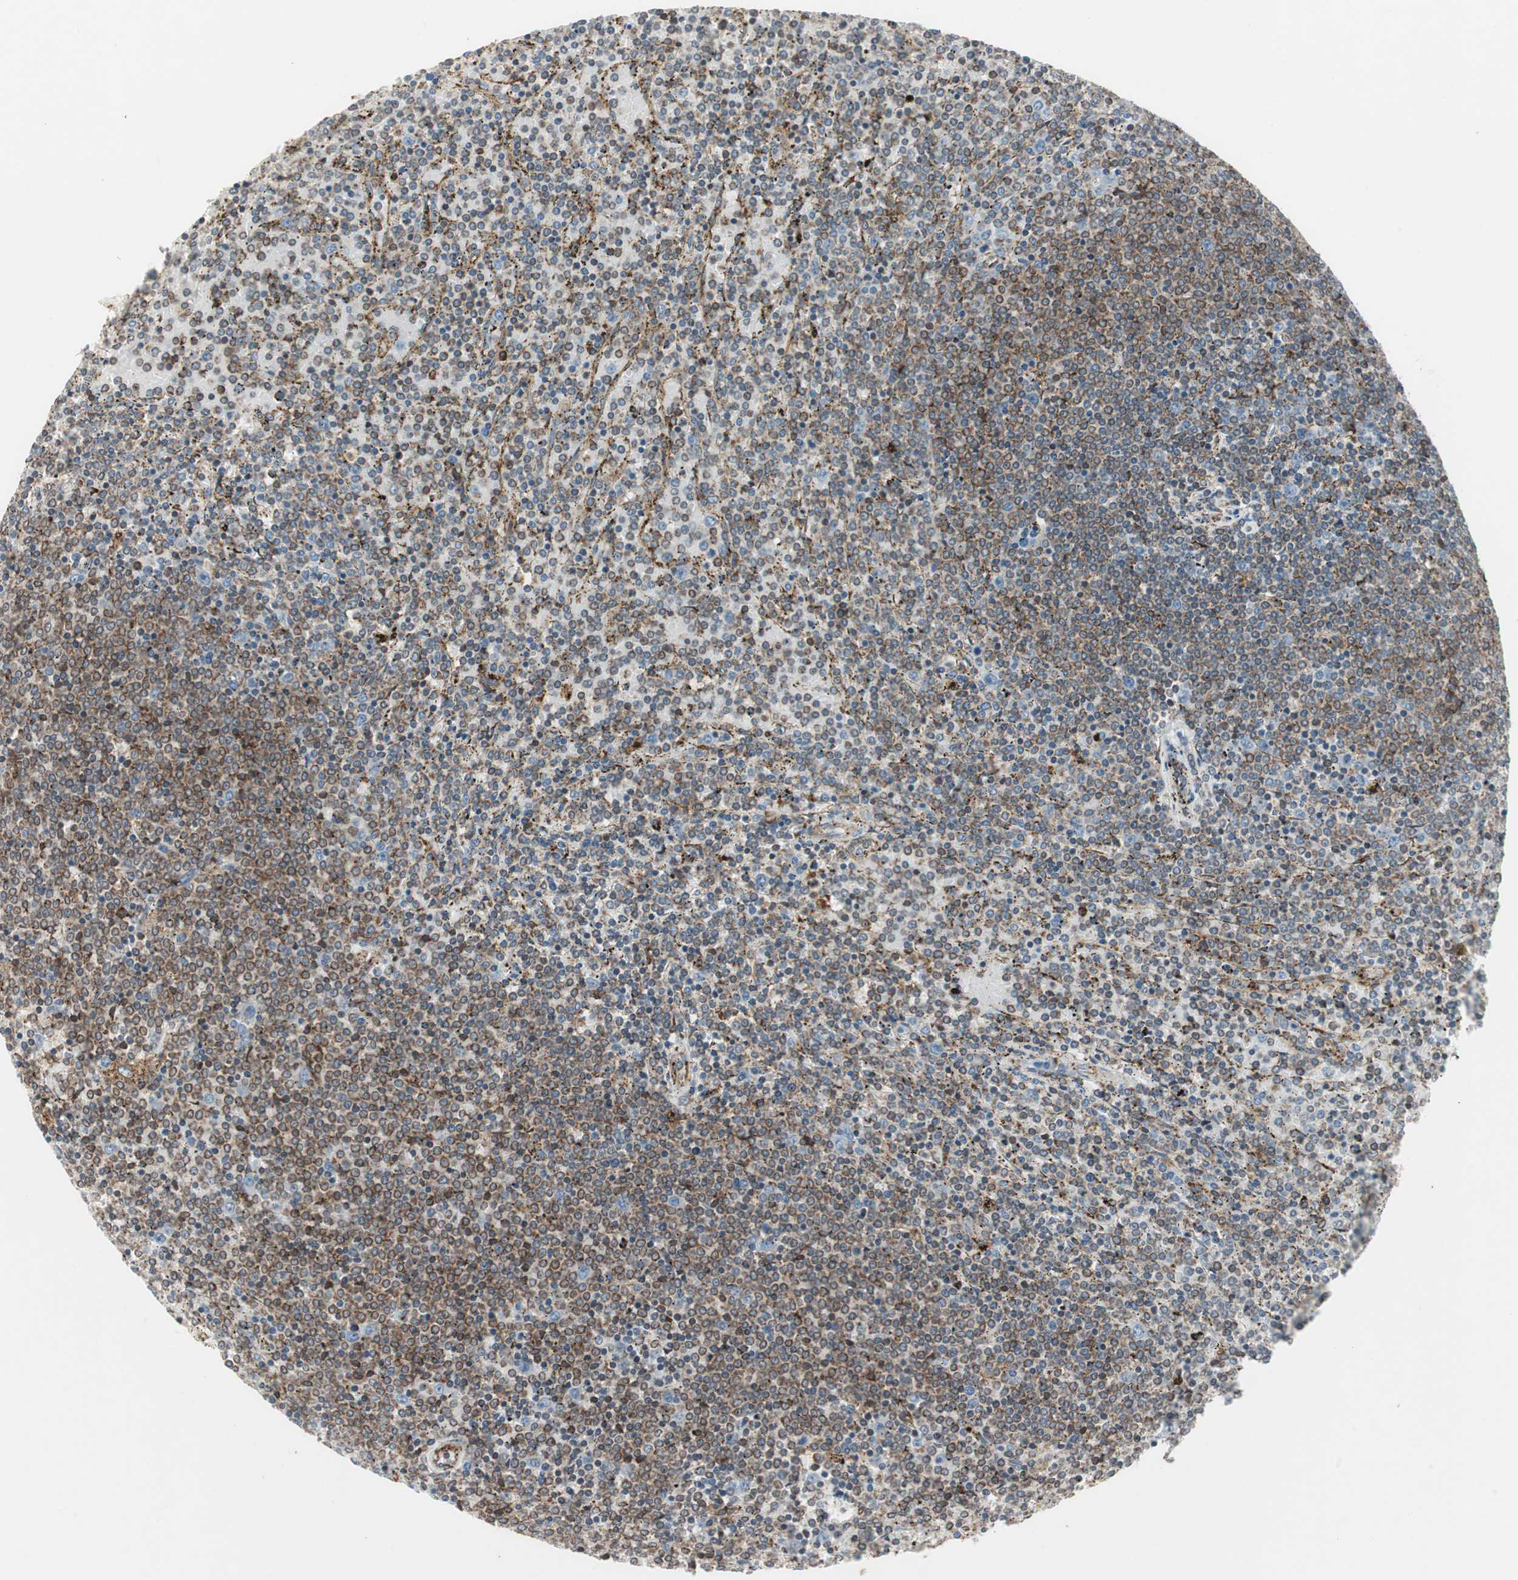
{"staining": {"intensity": "moderate", "quantity": "25%-75%", "location": "cytoplasmic/membranous"}, "tissue": "lymphoma", "cell_type": "Tumor cells", "image_type": "cancer", "snomed": [{"axis": "morphology", "description": "Malignant lymphoma, non-Hodgkin's type, Low grade"}, {"axis": "topography", "description": "Spleen"}], "caption": "Tumor cells show moderate cytoplasmic/membranous staining in about 25%-75% of cells in lymphoma.", "gene": "H6PD", "patient": {"sex": "female", "age": 77}}